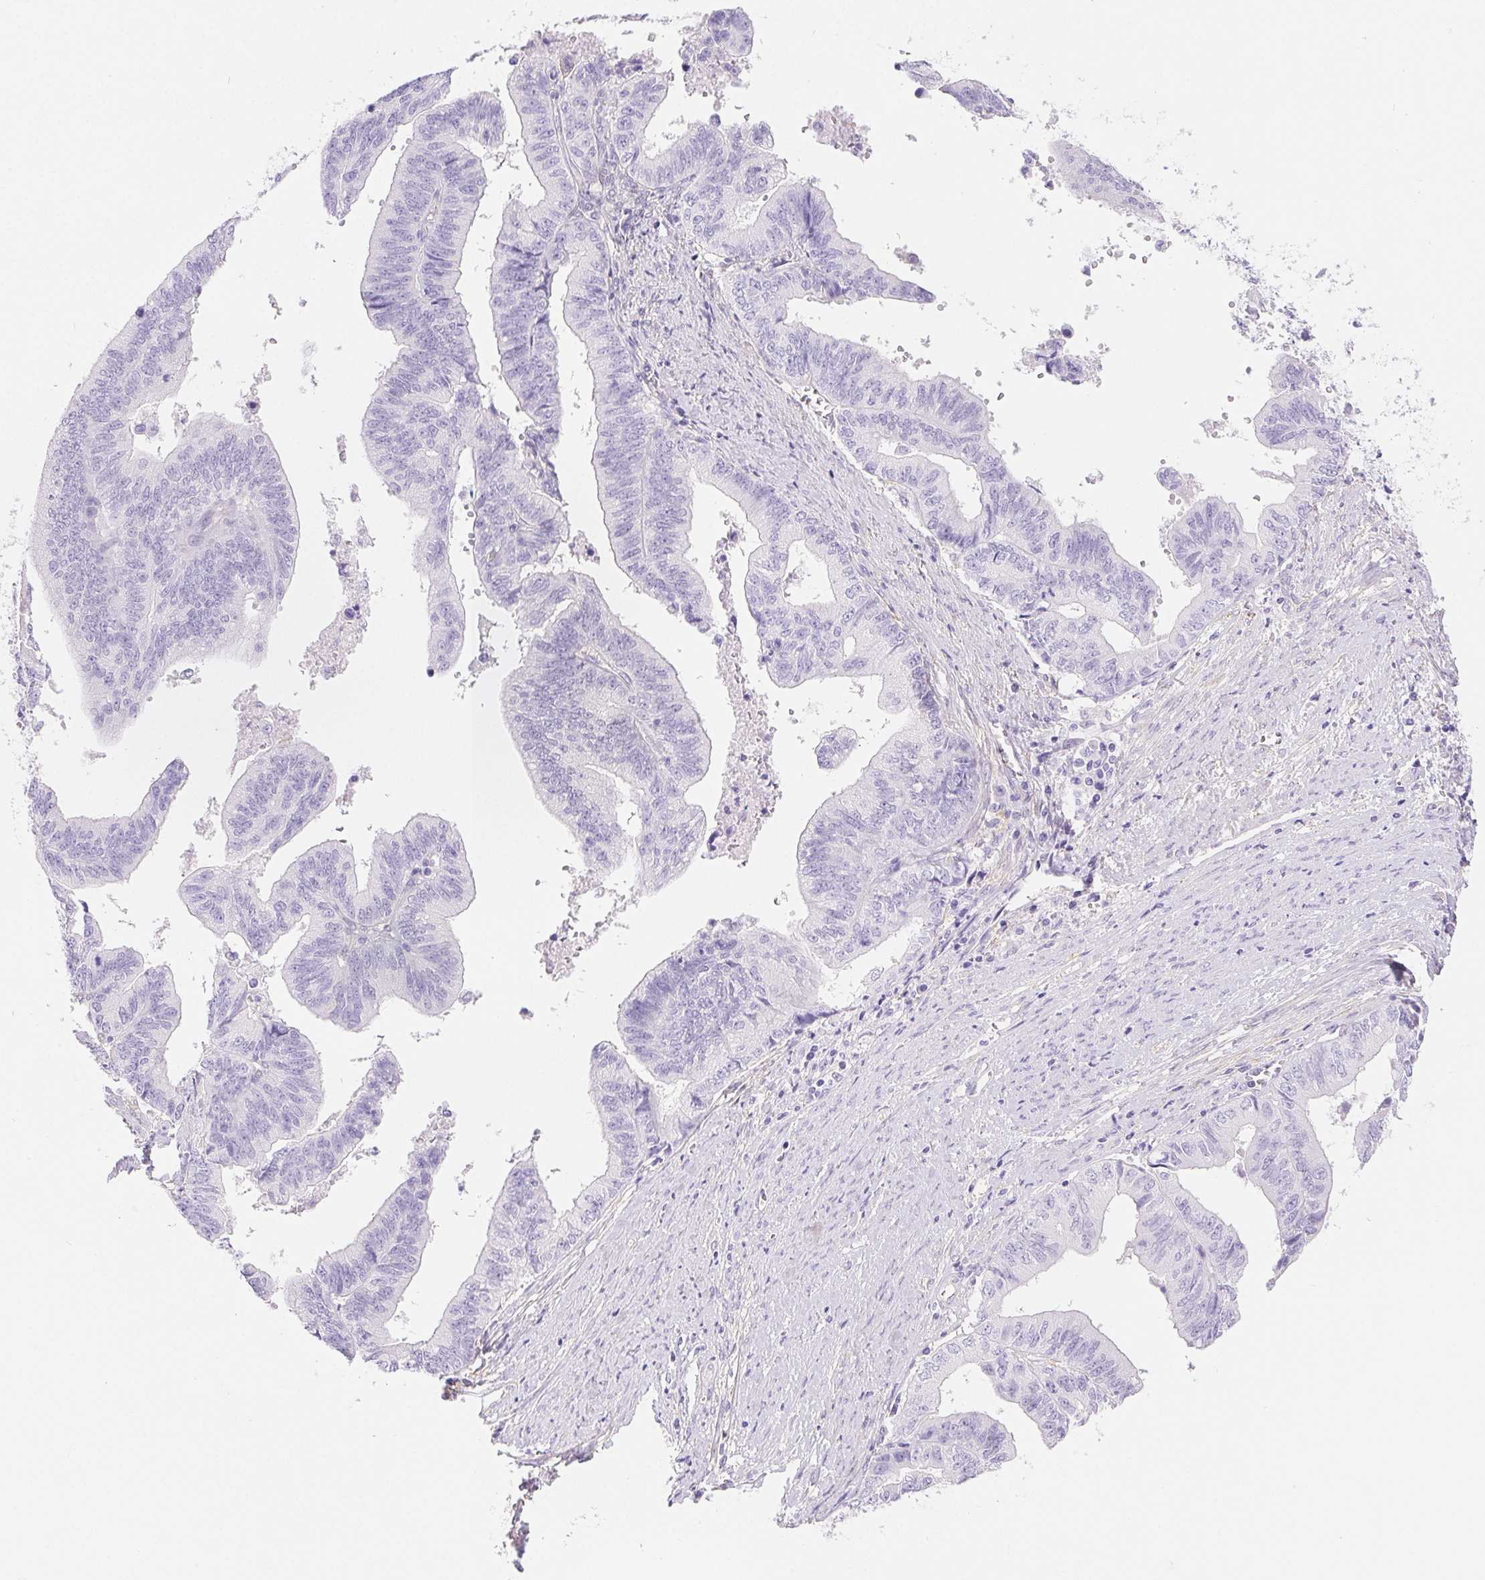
{"staining": {"intensity": "negative", "quantity": "none", "location": "none"}, "tissue": "endometrial cancer", "cell_type": "Tumor cells", "image_type": "cancer", "snomed": [{"axis": "morphology", "description": "Adenocarcinoma, NOS"}, {"axis": "topography", "description": "Endometrium"}], "caption": "Photomicrograph shows no protein staining in tumor cells of adenocarcinoma (endometrial) tissue. (DAB immunohistochemistry visualized using brightfield microscopy, high magnification).", "gene": "PNLIP", "patient": {"sex": "female", "age": 65}}